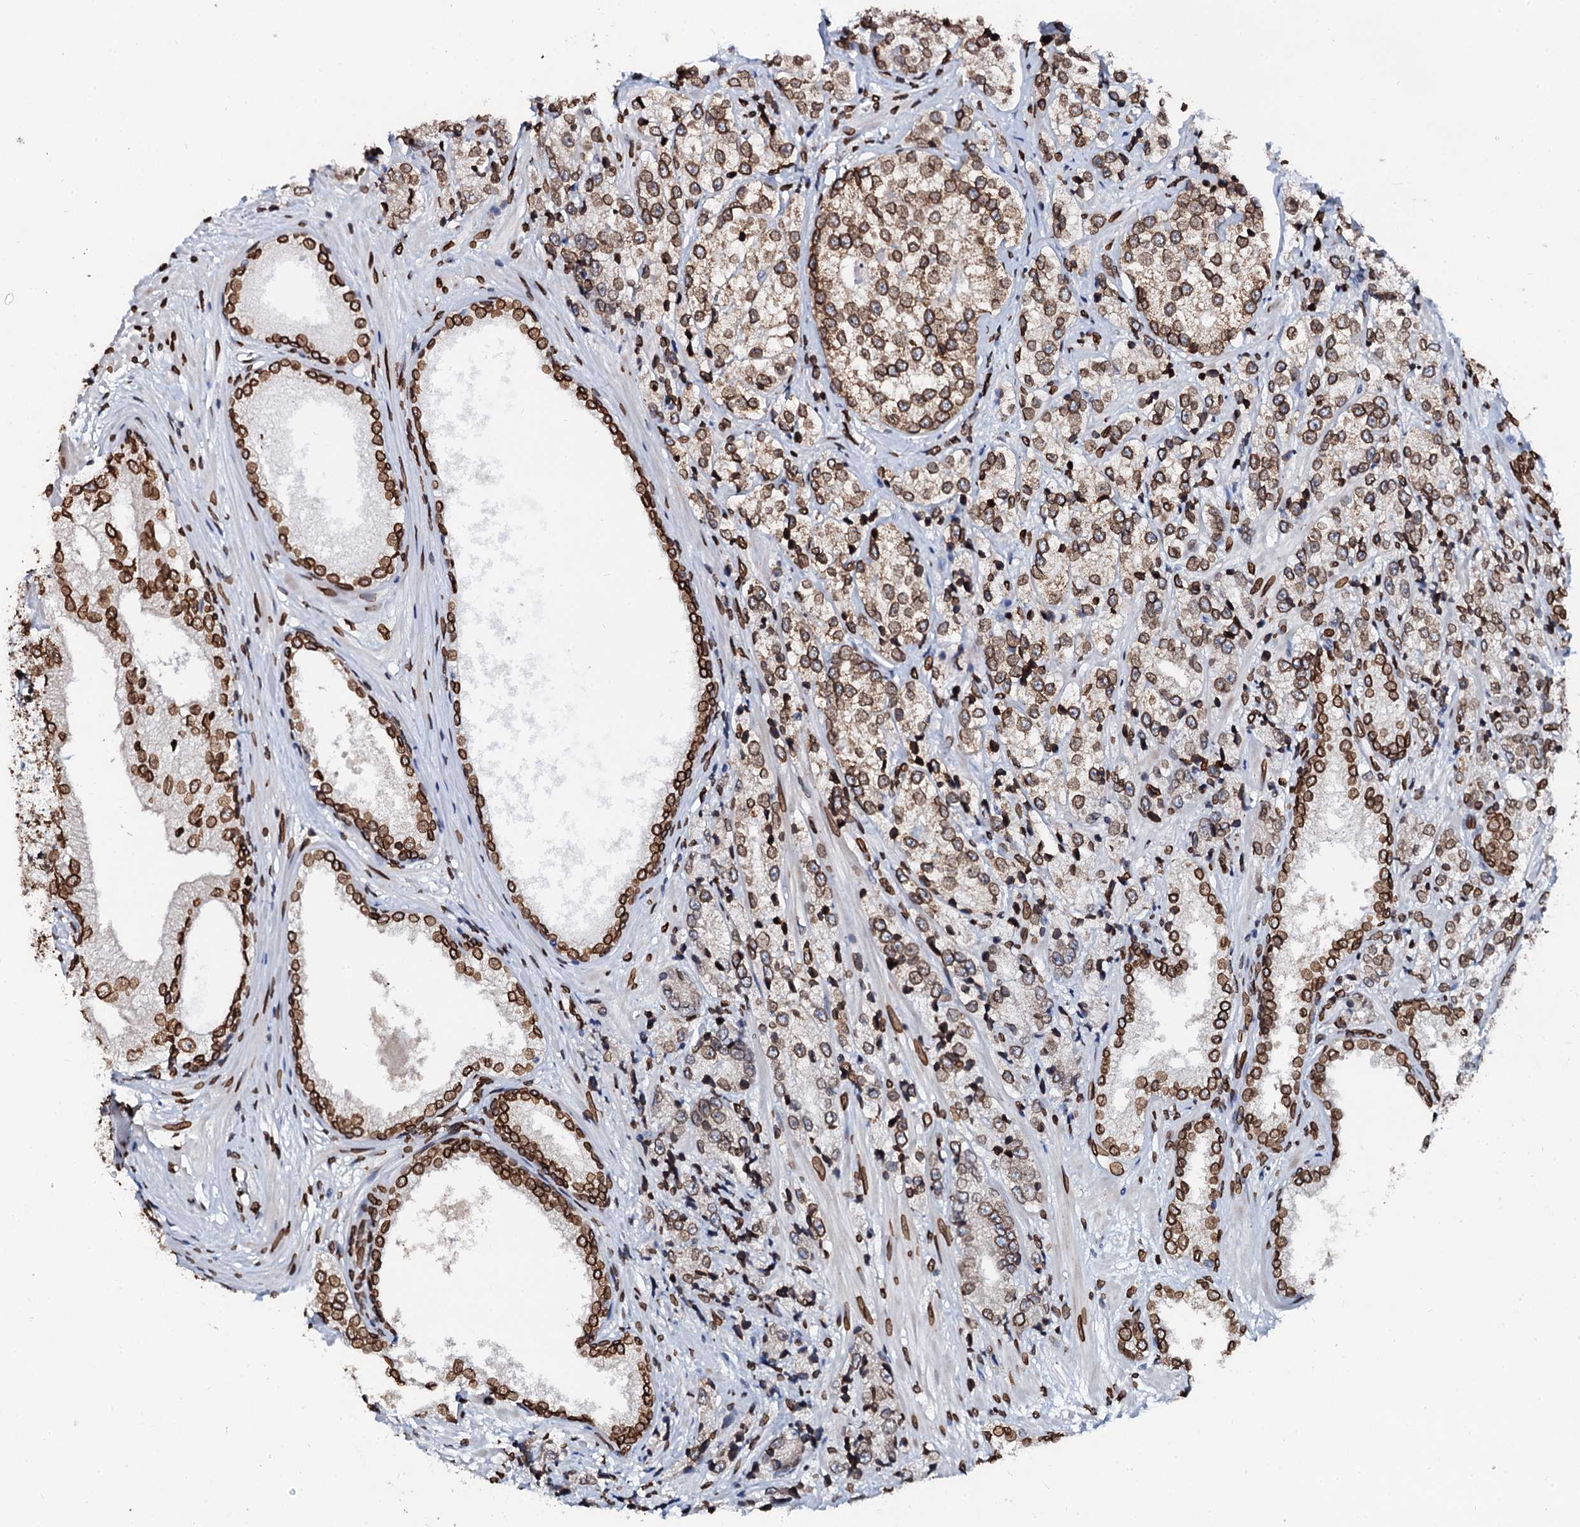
{"staining": {"intensity": "moderate", "quantity": ">75%", "location": "cytoplasmic/membranous,nuclear"}, "tissue": "prostate cancer", "cell_type": "Tumor cells", "image_type": "cancer", "snomed": [{"axis": "morphology", "description": "Adenocarcinoma, High grade"}, {"axis": "topography", "description": "Prostate"}], "caption": "Prostate cancer (high-grade adenocarcinoma) stained with immunohistochemistry (IHC) exhibits moderate cytoplasmic/membranous and nuclear staining in approximately >75% of tumor cells.", "gene": "KATNAL2", "patient": {"sex": "male", "age": 69}}